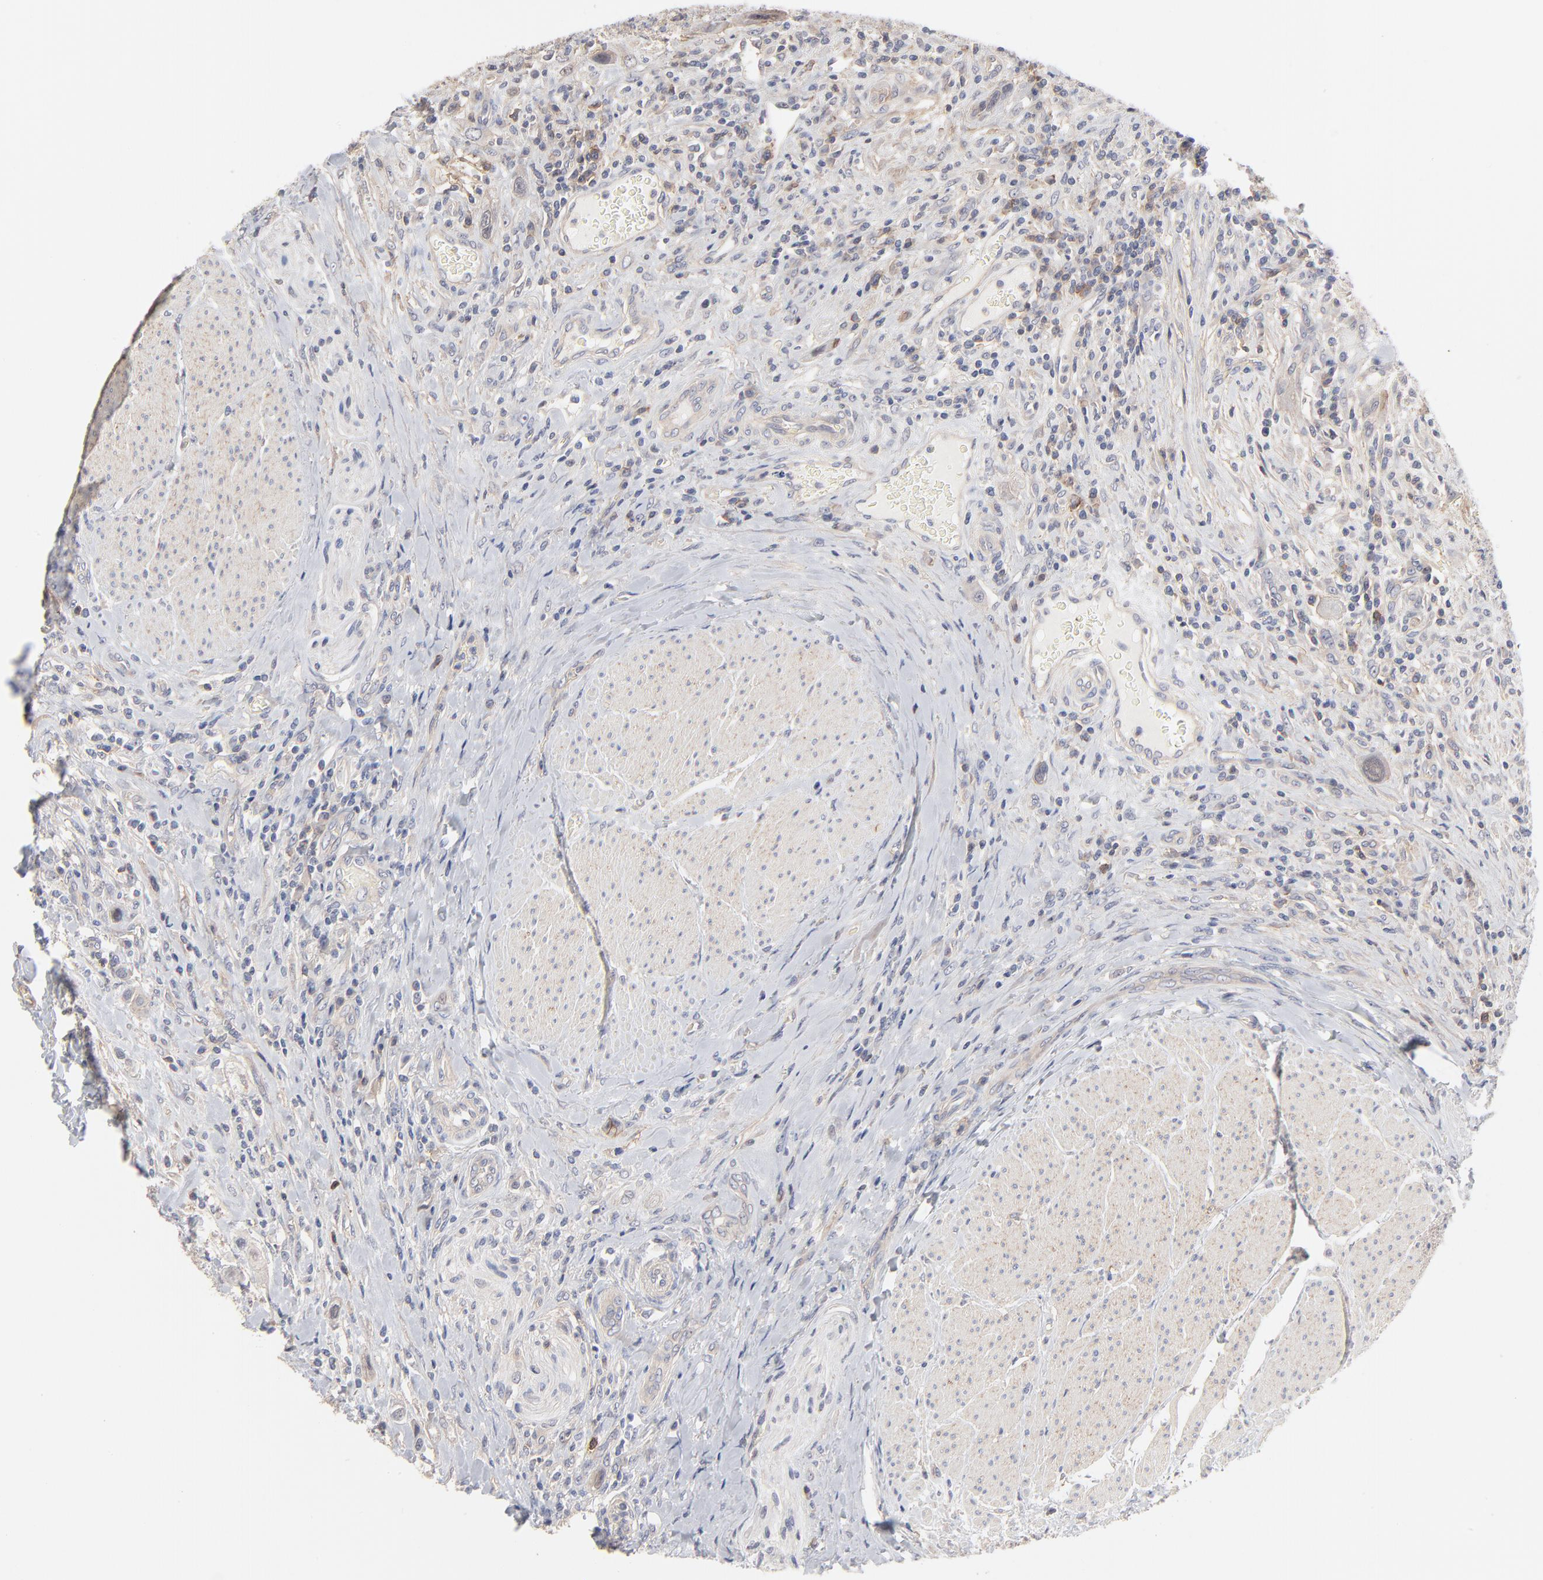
{"staining": {"intensity": "weak", "quantity": "25%-75%", "location": "cytoplasmic/membranous"}, "tissue": "urothelial cancer", "cell_type": "Tumor cells", "image_type": "cancer", "snomed": [{"axis": "morphology", "description": "Urothelial carcinoma, High grade"}, {"axis": "topography", "description": "Urinary bladder"}], "caption": "There is low levels of weak cytoplasmic/membranous positivity in tumor cells of urothelial cancer, as demonstrated by immunohistochemical staining (brown color).", "gene": "SLC16A1", "patient": {"sex": "male", "age": 50}}